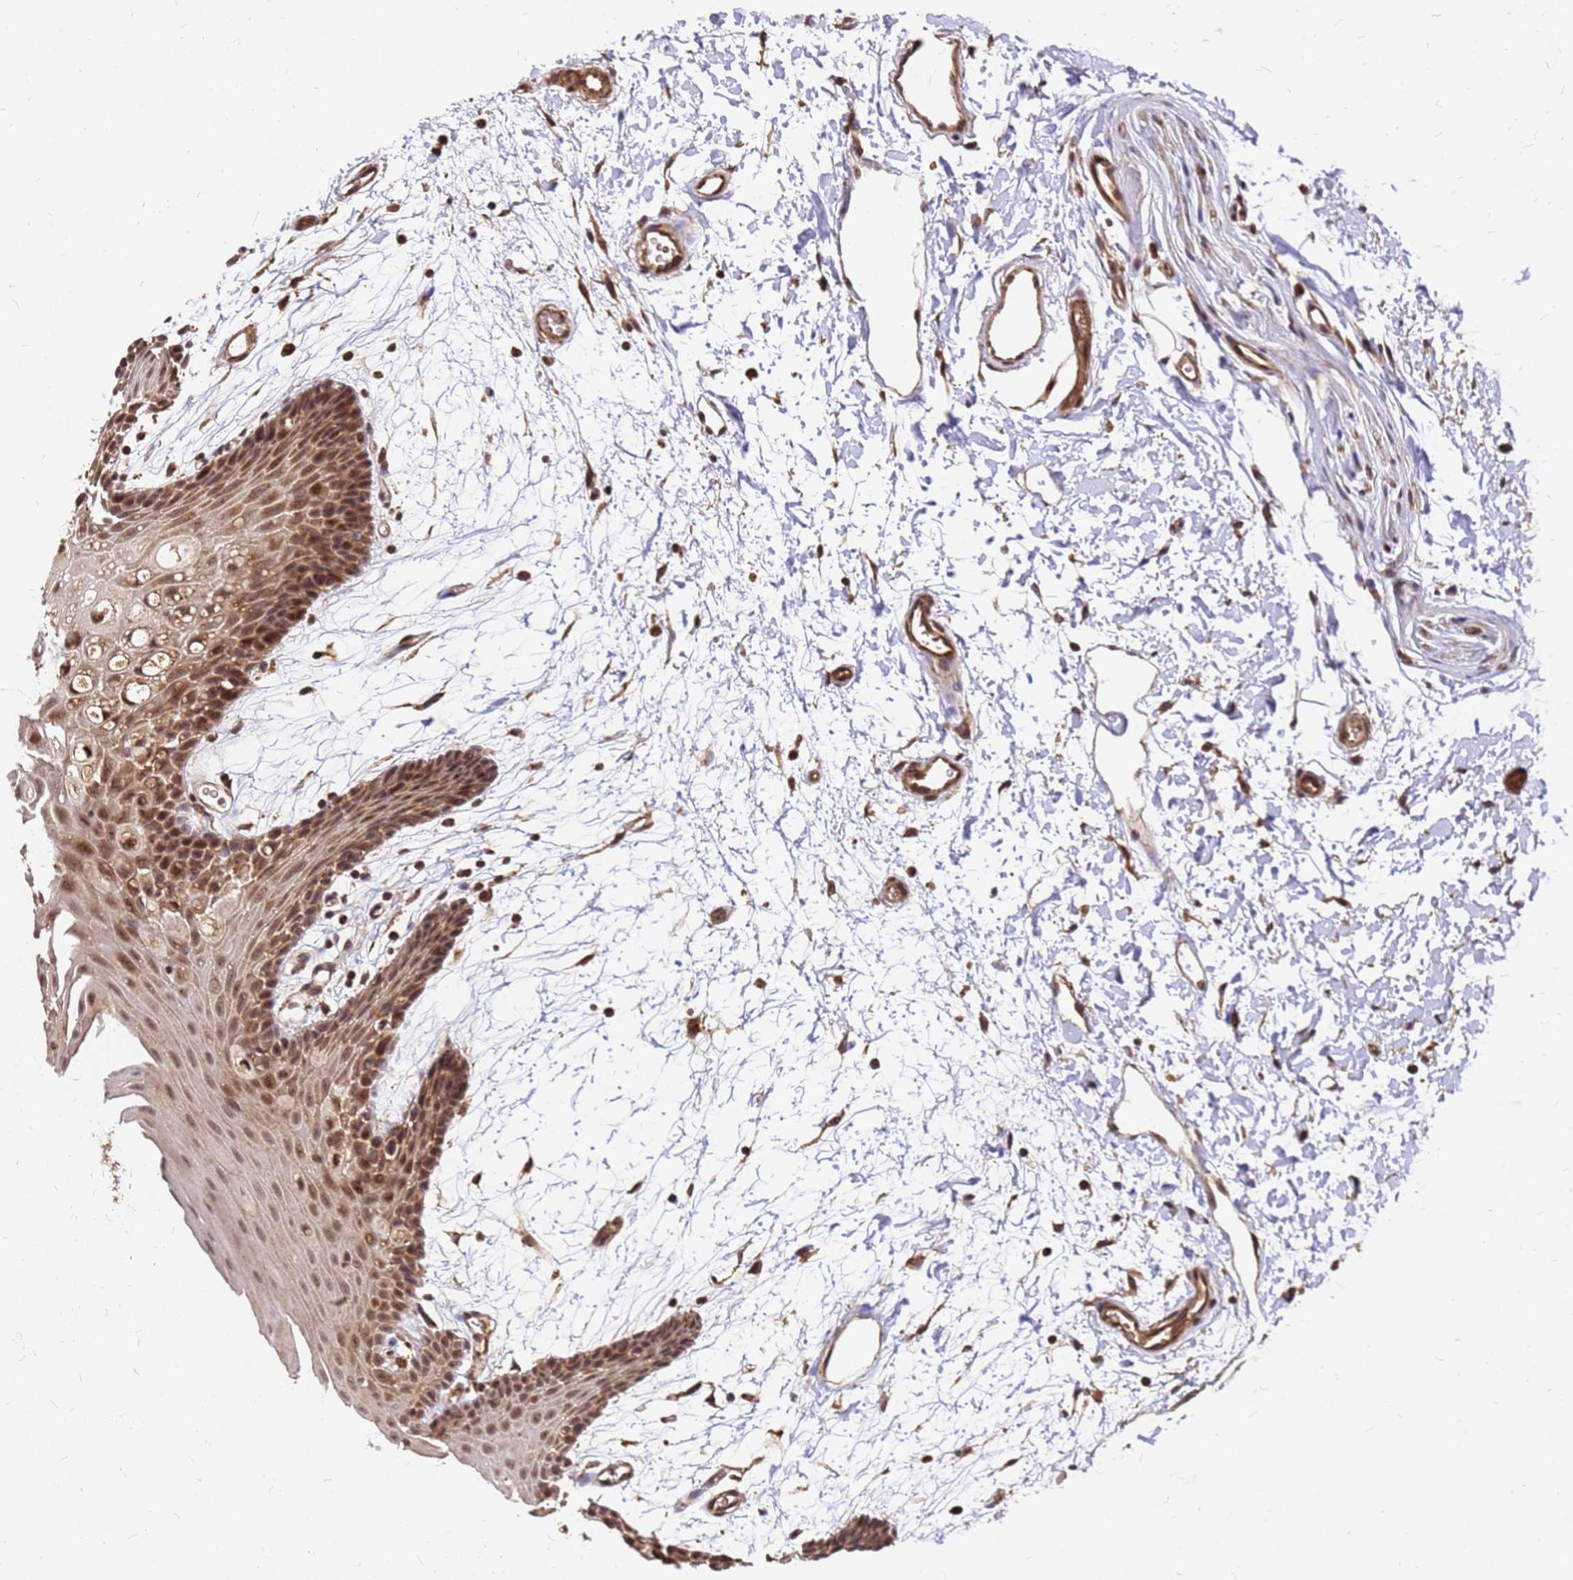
{"staining": {"intensity": "moderate", "quantity": ">75%", "location": "cytoplasmic/membranous,nuclear"}, "tissue": "oral mucosa", "cell_type": "Squamous epithelial cells", "image_type": "normal", "snomed": [{"axis": "morphology", "description": "Normal tissue, NOS"}, {"axis": "topography", "description": "Skeletal muscle"}, {"axis": "topography", "description": "Oral tissue"}, {"axis": "topography", "description": "Salivary gland"}, {"axis": "topography", "description": "Peripheral nerve tissue"}], "caption": "A high-resolution photomicrograph shows immunohistochemistry staining of unremarkable oral mucosa, which demonstrates moderate cytoplasmic/membranous,nuclear positivity in about >75% of squamous epithelial cells. (Brightfield microscopy of DAB IHC at high magnification).", "gene": "GPATCH8", "patient": {"sex": "male", "age": 54}}